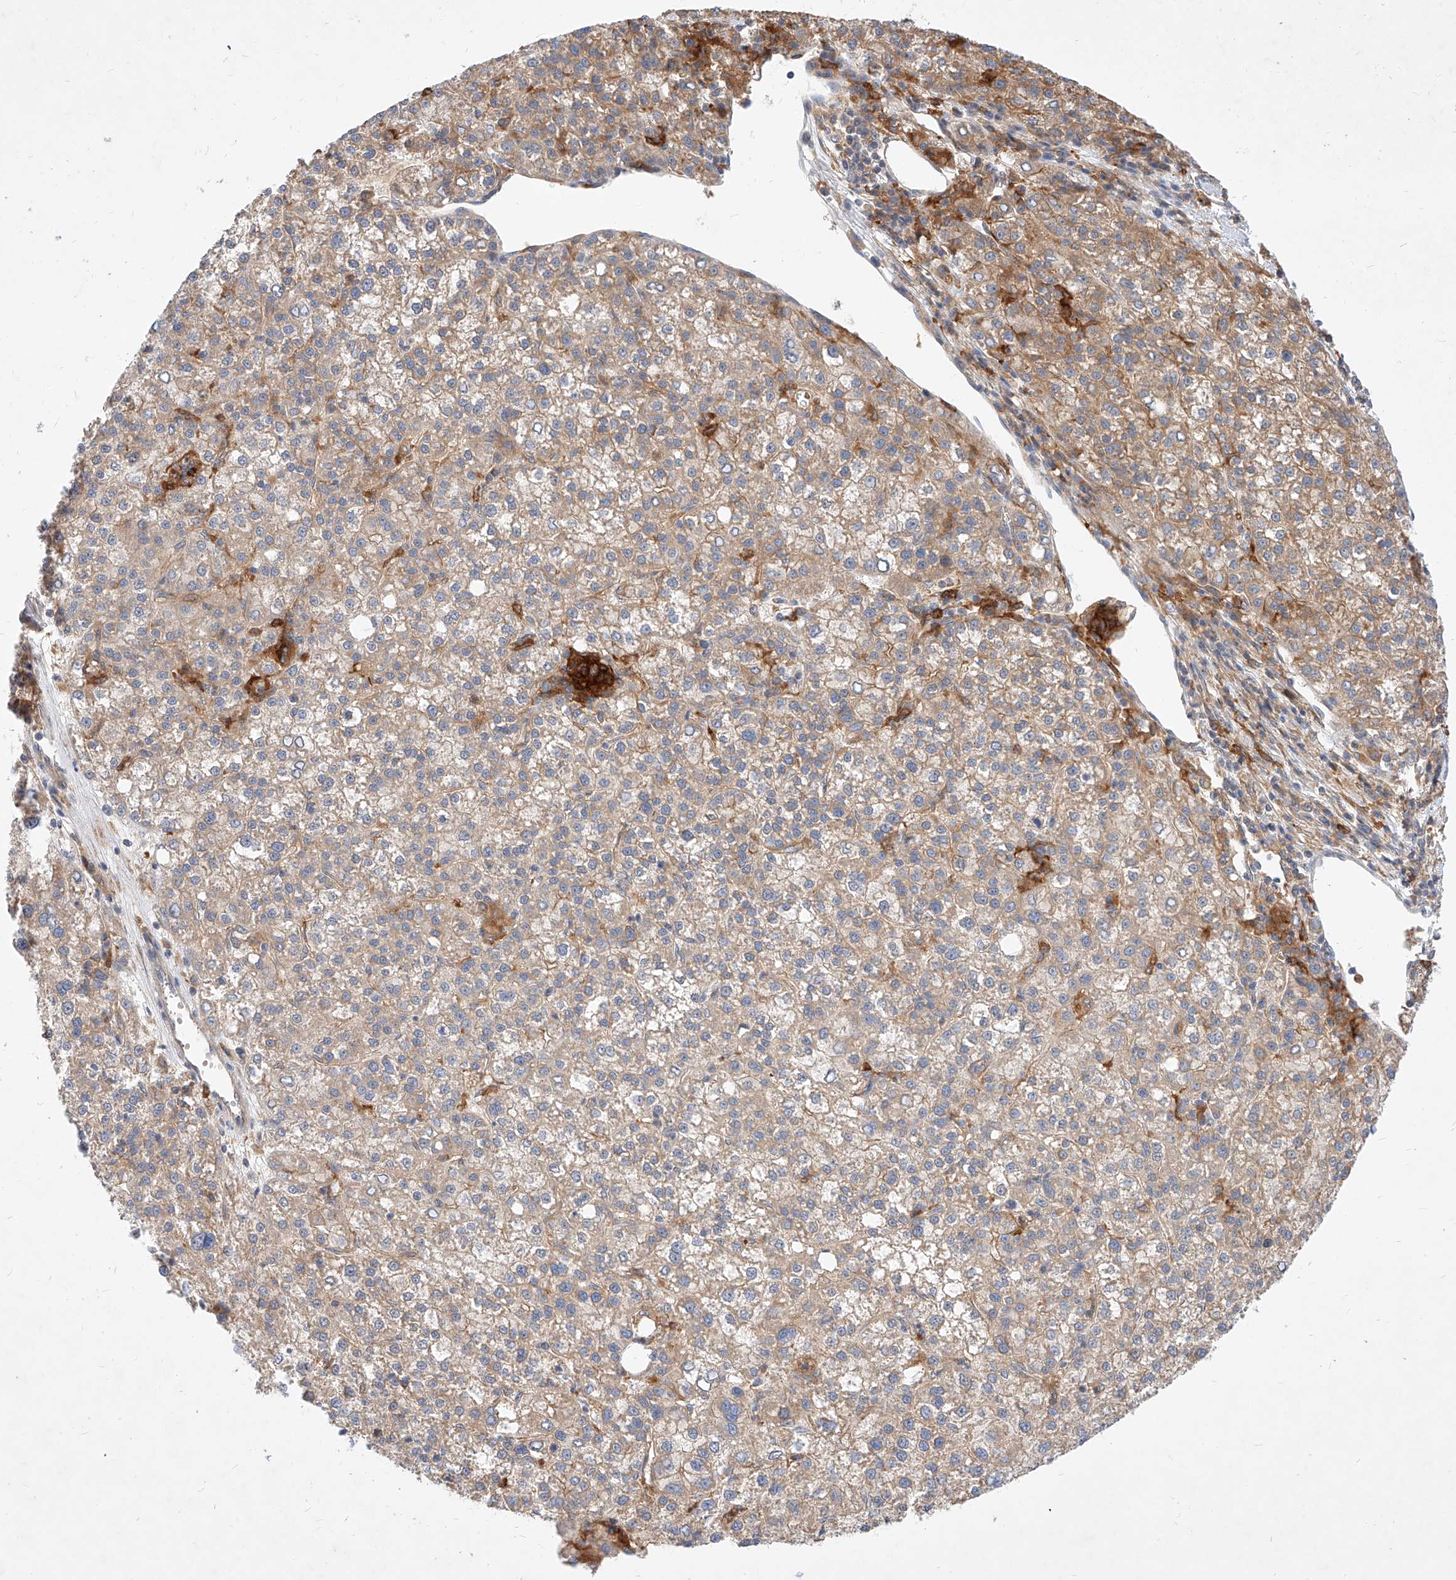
{"staining": {"intensity": "weak", "quantity": "25%-75%", "location": "cytoplasmic/membranous"}, "tissue": "liver cancer", "cell_type": "Tumor cells", "image_type": "cancer", "snomed": [{"axis": "morphology", "description": "Carcinoma, Hepatocellular, NOS"}, {"axis": "topography", "description": "Liver"}], "caption": "Human hepatocellular carcinoma (liver) stained for a protein (brown) displays weak cytoplasmic/membranous positive expression in about 25%-75% of tumor cells.", "gene": "NFAM1", "patient": {"sex": "female", "age": 58}}